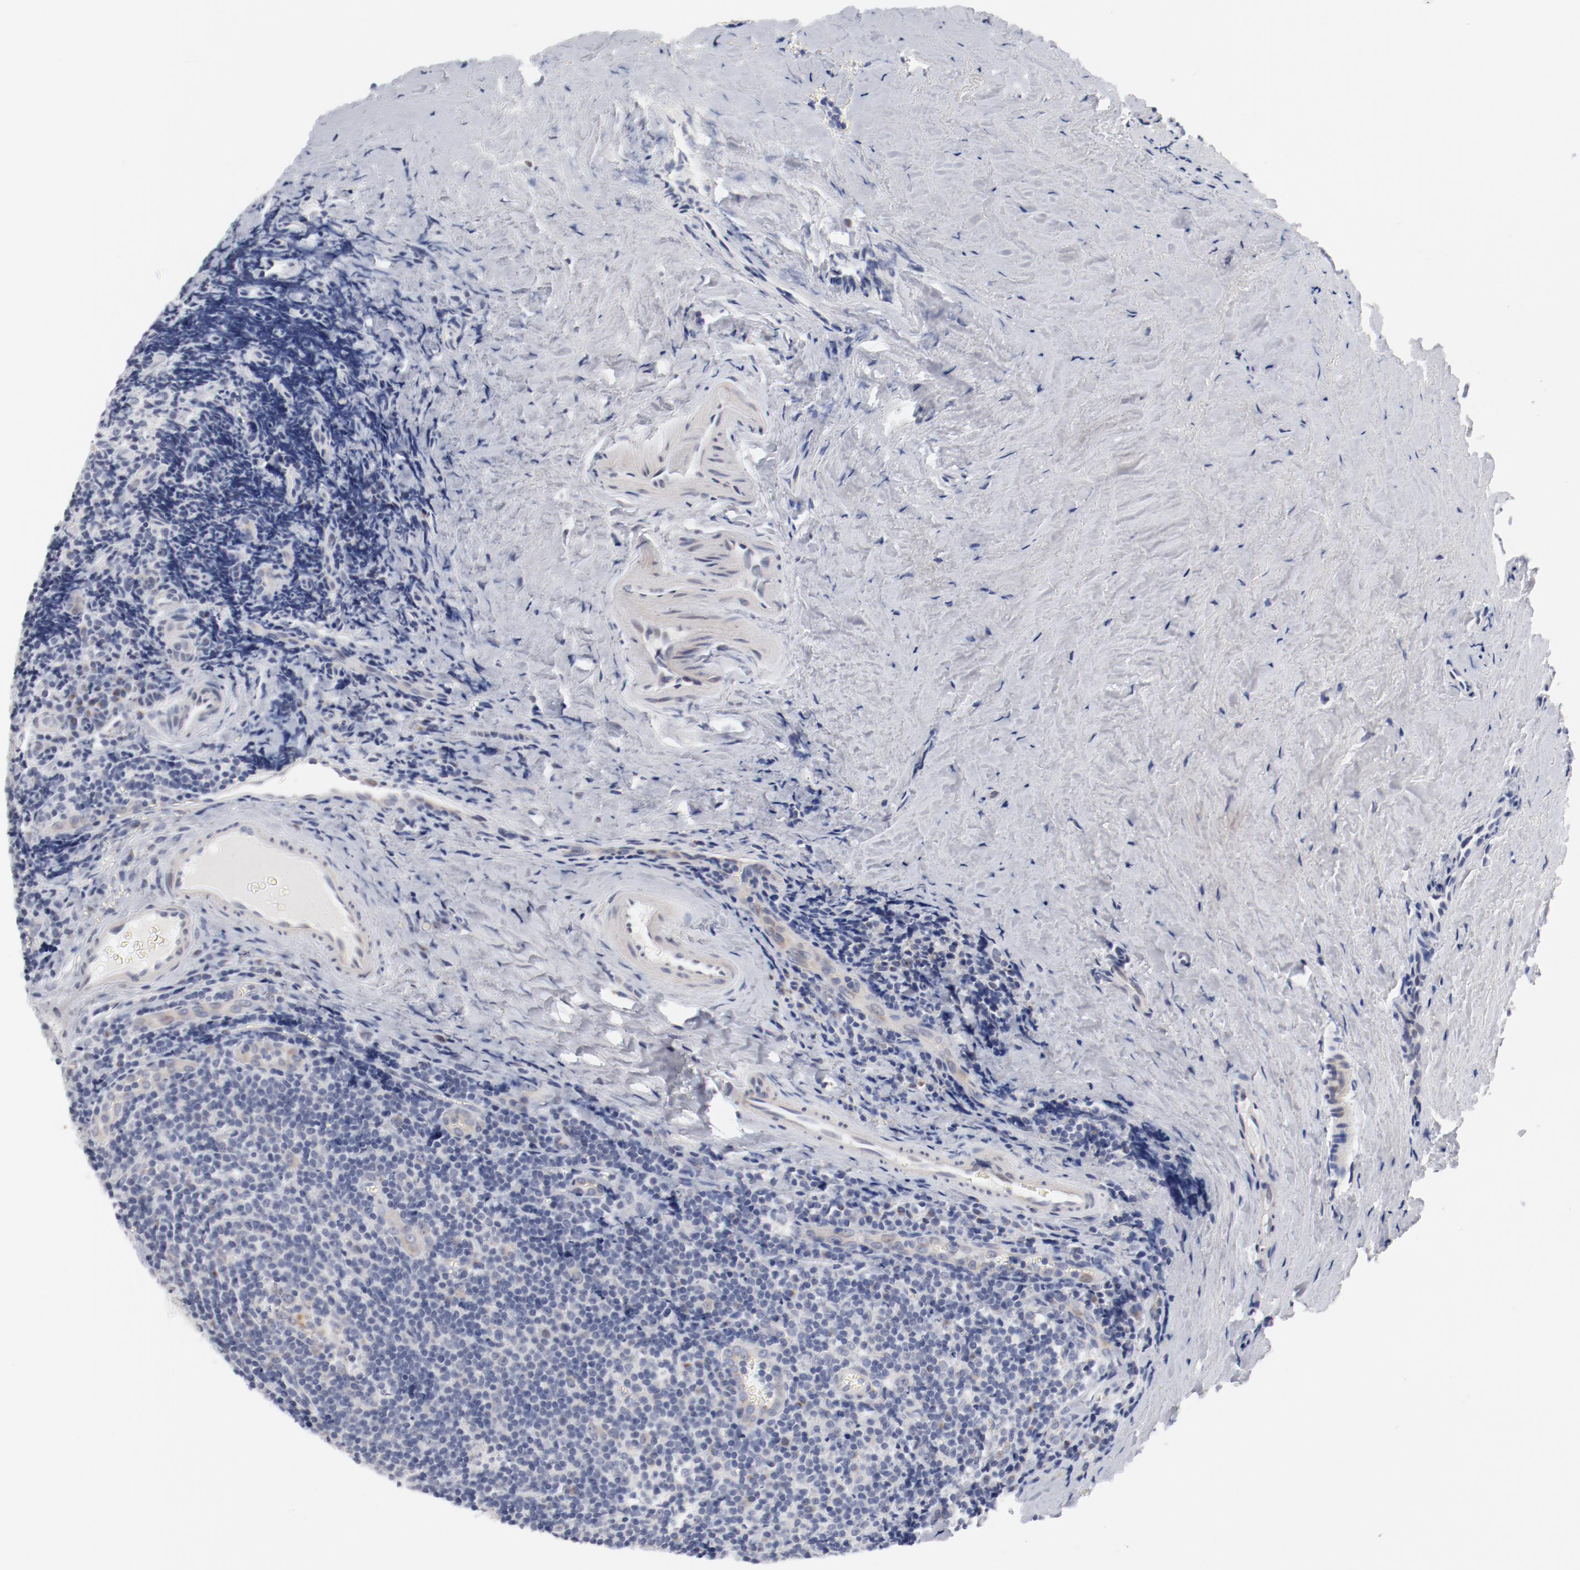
{"staining": {"intensity": "moderate", "quantity": "<25%", "location": "cytoplasmic/membranous"}, "tissue": "tonsil", "cell_type": "Germinal center cells", "image_type": "normal", "snomed": [{"axis": "morphology", "description": "Normal tissue, NOS"}, {"axis": "topography", "description": "Tonsil"}], "caption": "Immunohistochemical staining of normal human tonsil displays <25% levels of moderate cytoplasmic/membranous protein positivity in approximately <25% of germinal center cells.", "gene": "GPR143", "patient": {"sex": "male", "age": 20}}